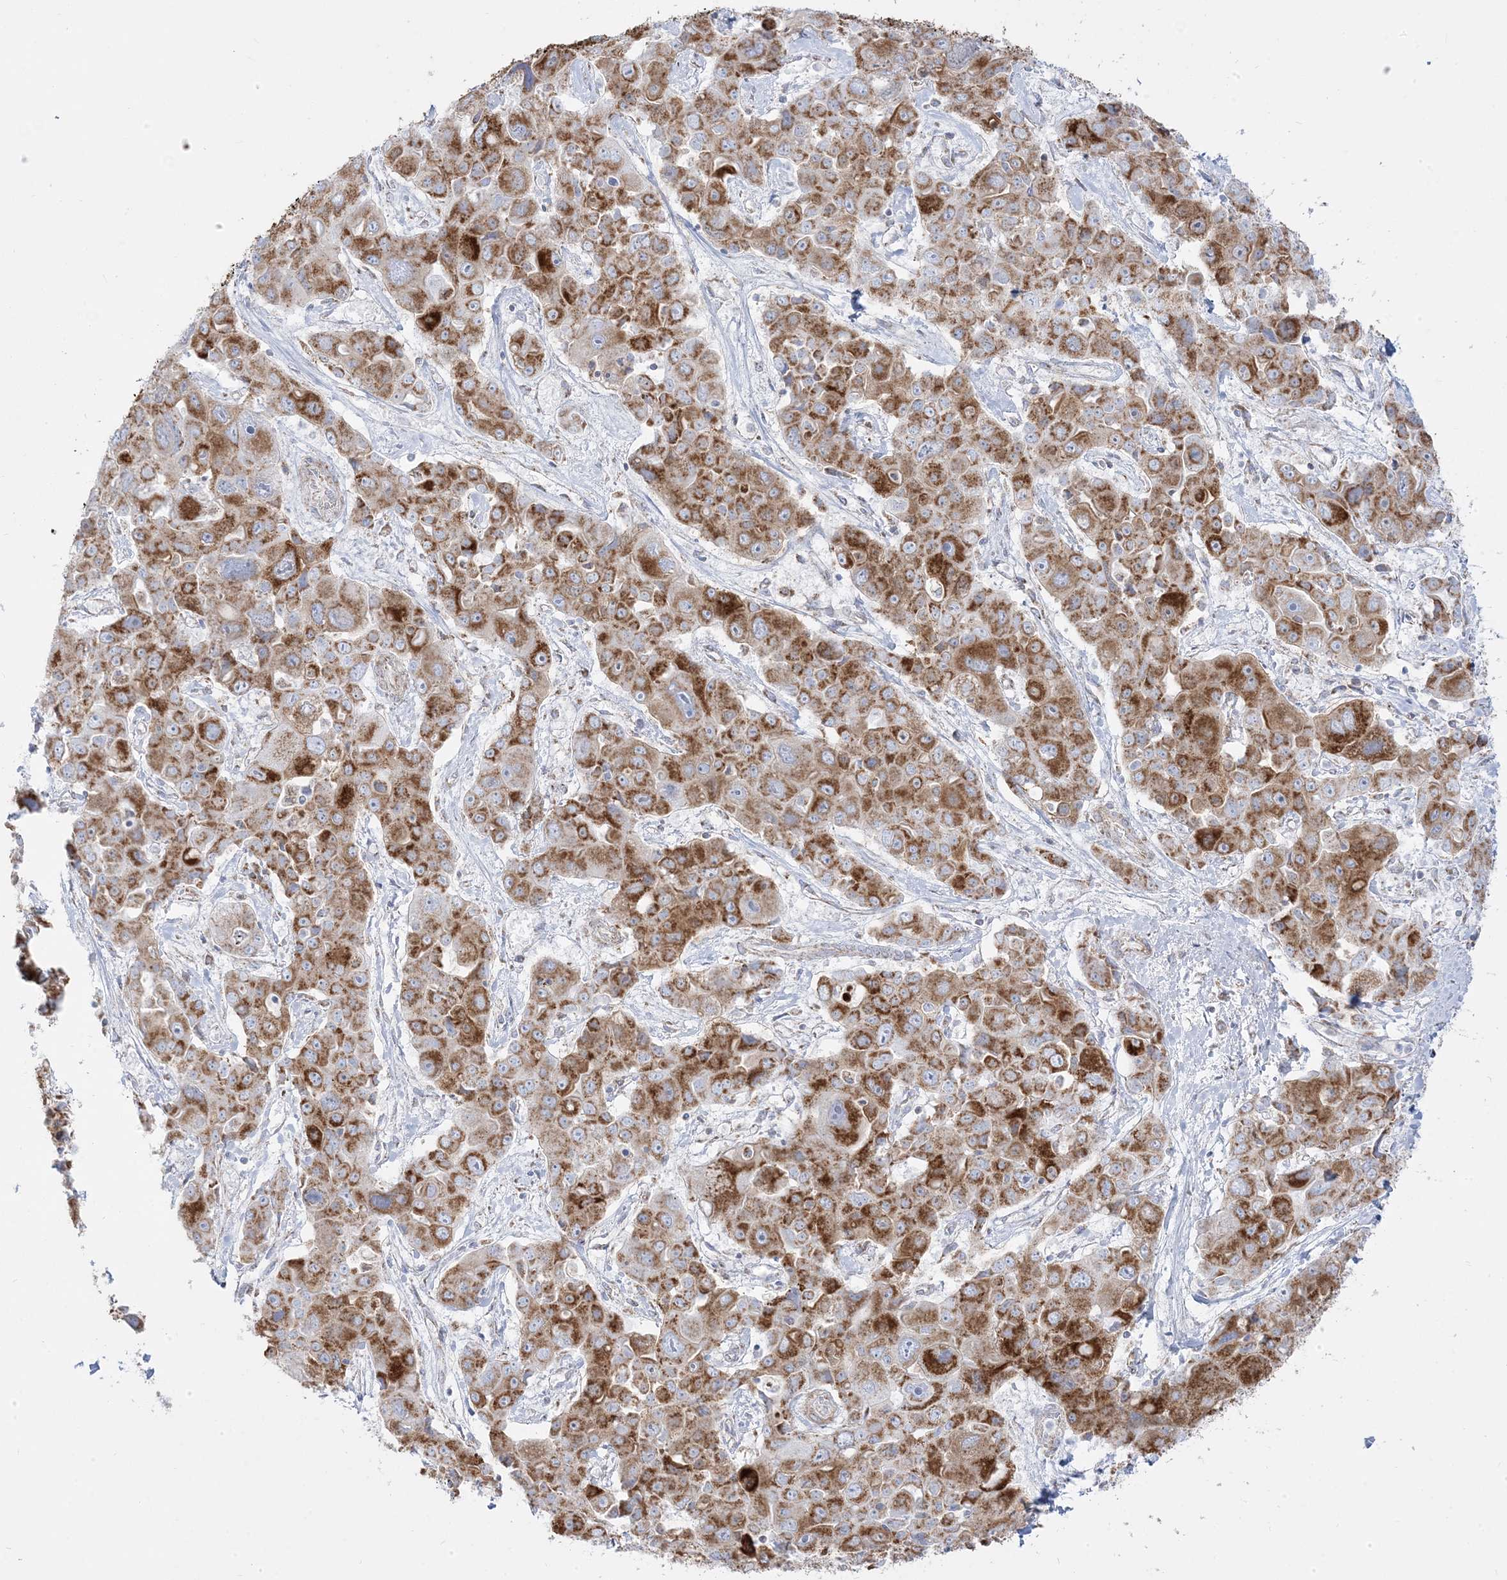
{"staining": {"intensity": "moderate", "quantity": ">75%", "location": "cytoplasmic/membranous"}, "tissue": "liver cancer", "cell_type": "Tumor cells", "image_type": "cancer", "snomed": [{"axis": "morphology", "description": "Cholangiocarcinoma"}, {"axis": "topography", "description": "Liver"}], "caption": "Human liver cancer stained with a brown dye reveals moderate cytoplasmic/membranous positive expression in approximately >75% of tumor cells.", "gene": "PCCB", "patient": {"sex": "male", "age": 67}}